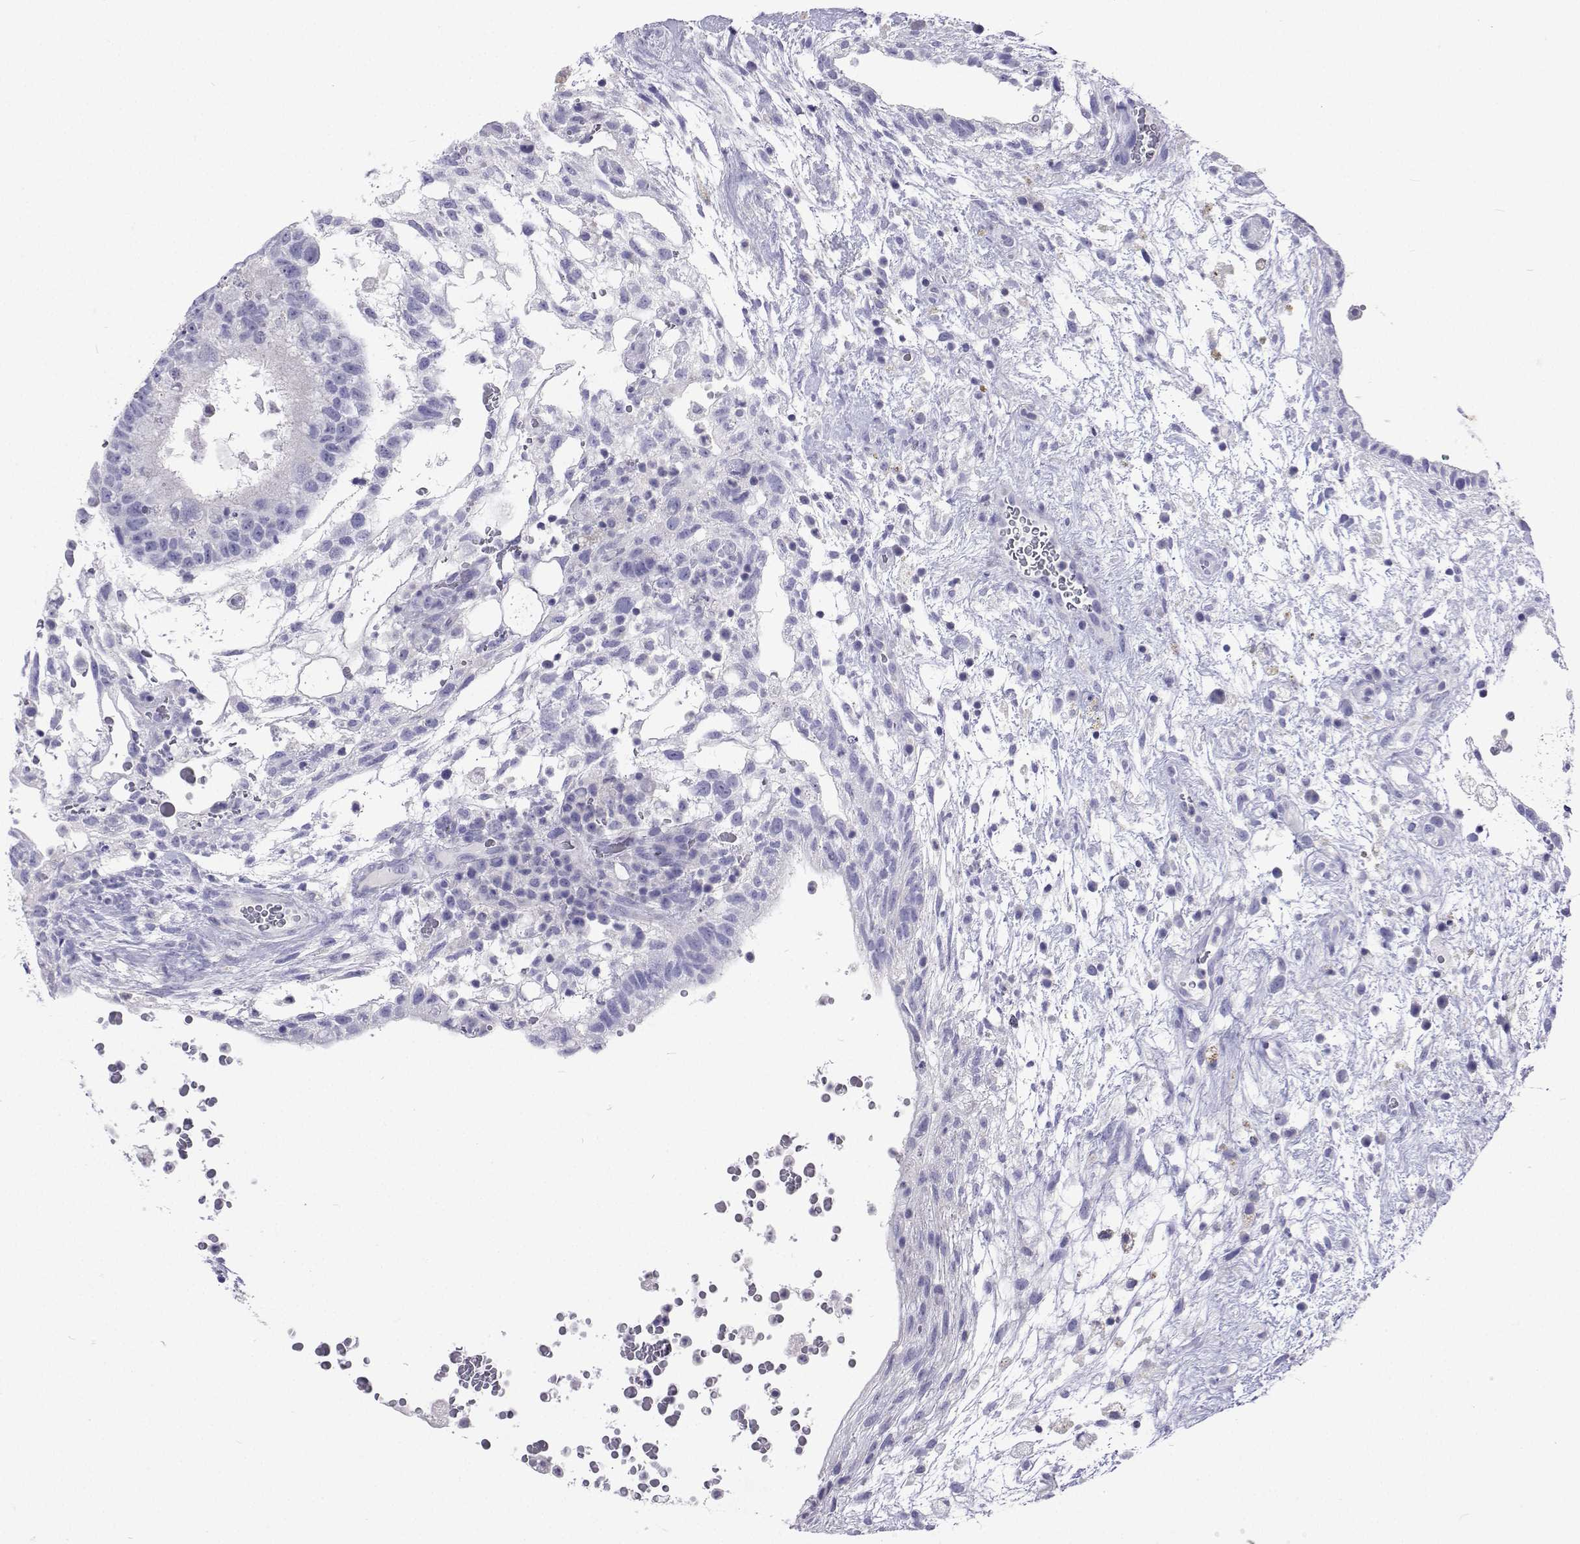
{"staining": {"intensity": "negative", "quantity": "none", "location": "none"}, "tissue": "testis cancer", "cell_type": "Tumor cells", "image_type": "cancer", "snomed": [{"axis": "morphology", "description": "Normal tissue, NOS"}, {"axis": "morphology", "description": "Carcinoma, Embryonal, NOS"}, {"axis": "topography", "description": "Testis"}], "caption": "Immunohistochemical staining of embryonal carcinoma (testis) reveals no significant expression in tumor cells.", "gene": "UMODL1", "patient": {"sex": "male", "age": 32}}